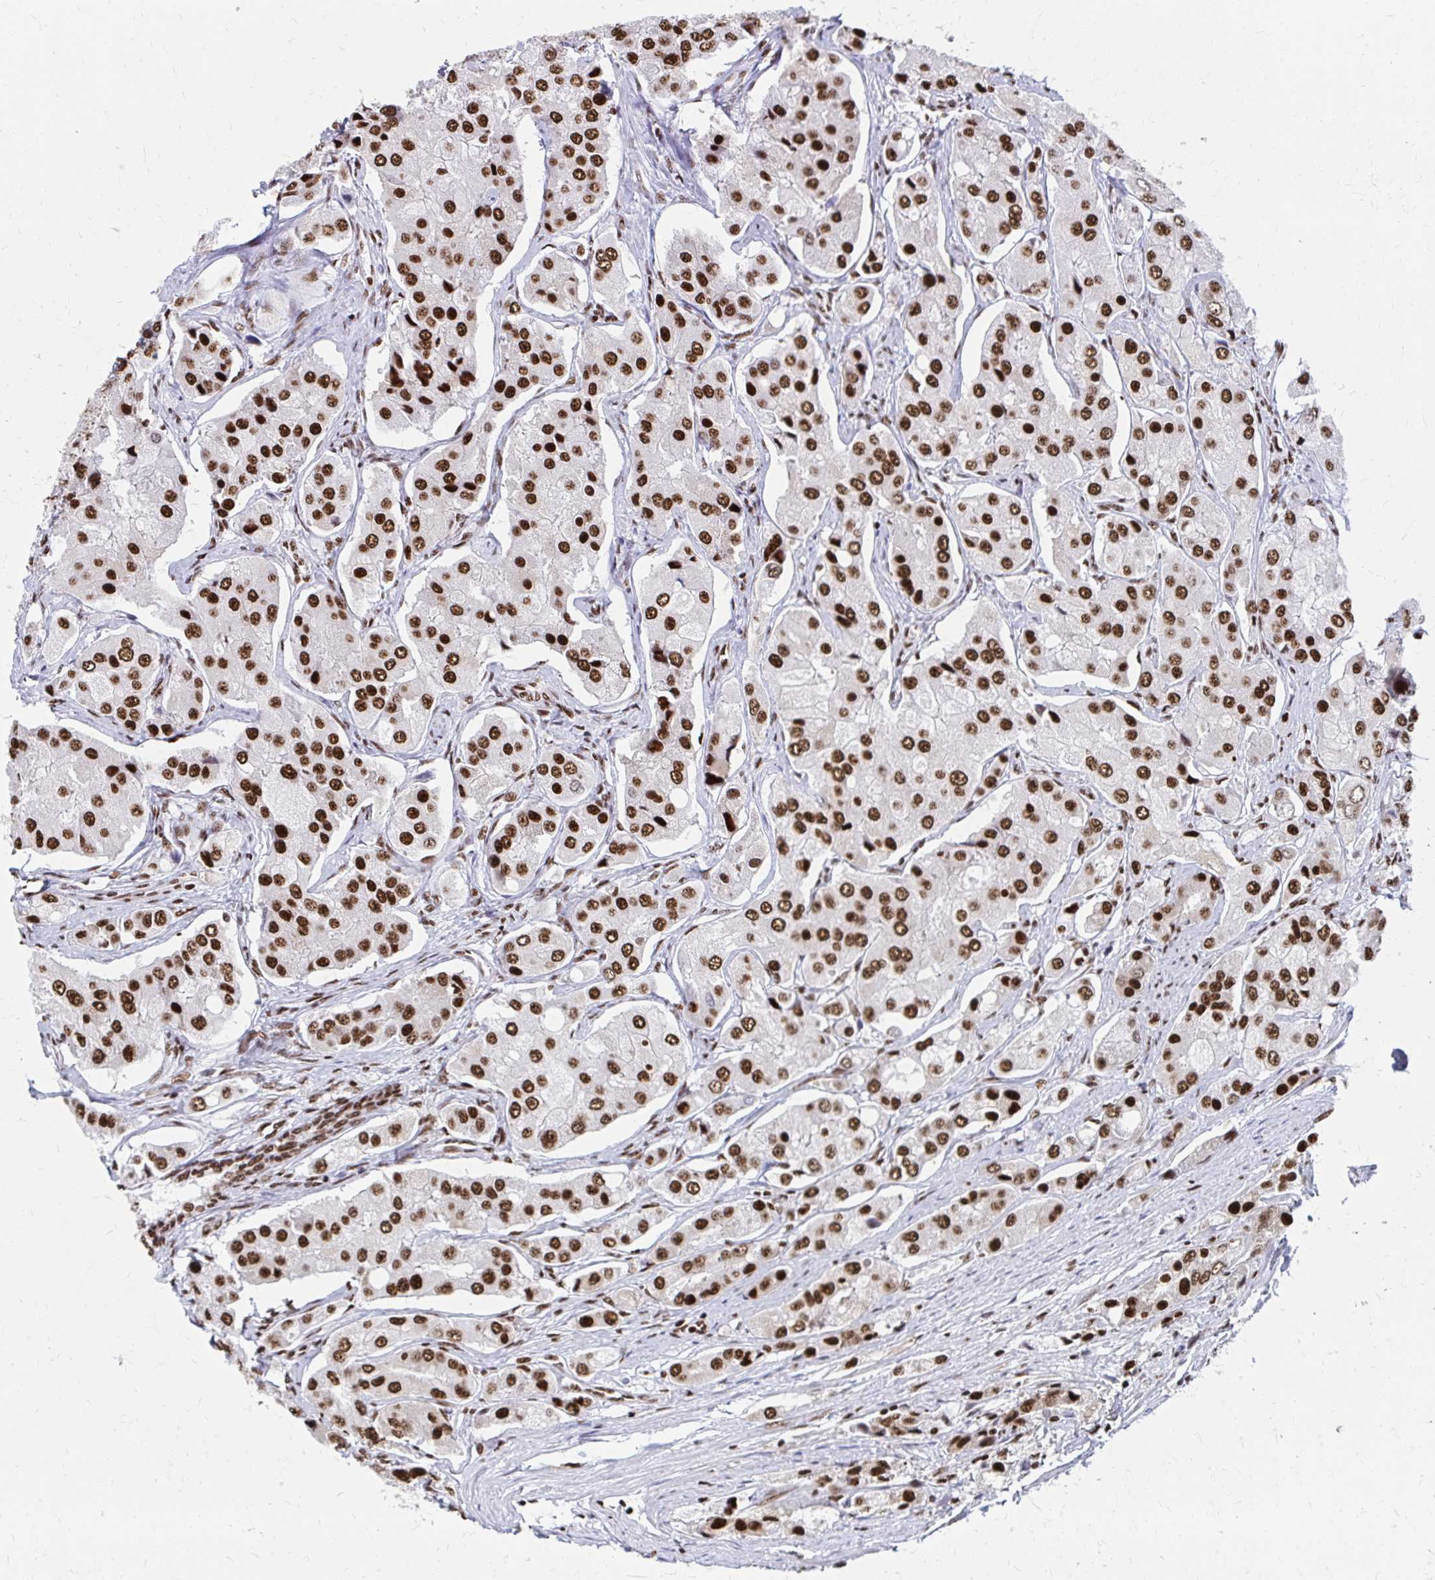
{"staining": {"intensity": "strong", "quantity": ">75%", "location": "nuclear"}, "tissue": "prostate cancer", "cell_type": "Tumor cells", "image_type": "cancer", "snomed": [{"axis": "morphology", "description": "Adenocarcinoma, Low grade"}, {"axis": "topography", "description": "Prostate"}], "caption": "Immunohistochemistry micrograph of human prostate low-grade adenocarcinoma stained for a protein (brown), which displays high levels of strong nuclear staining in about >75% of tumor cells.", "gene": "CNKSR3", "patient": {"sex": "male", "age": 69}}